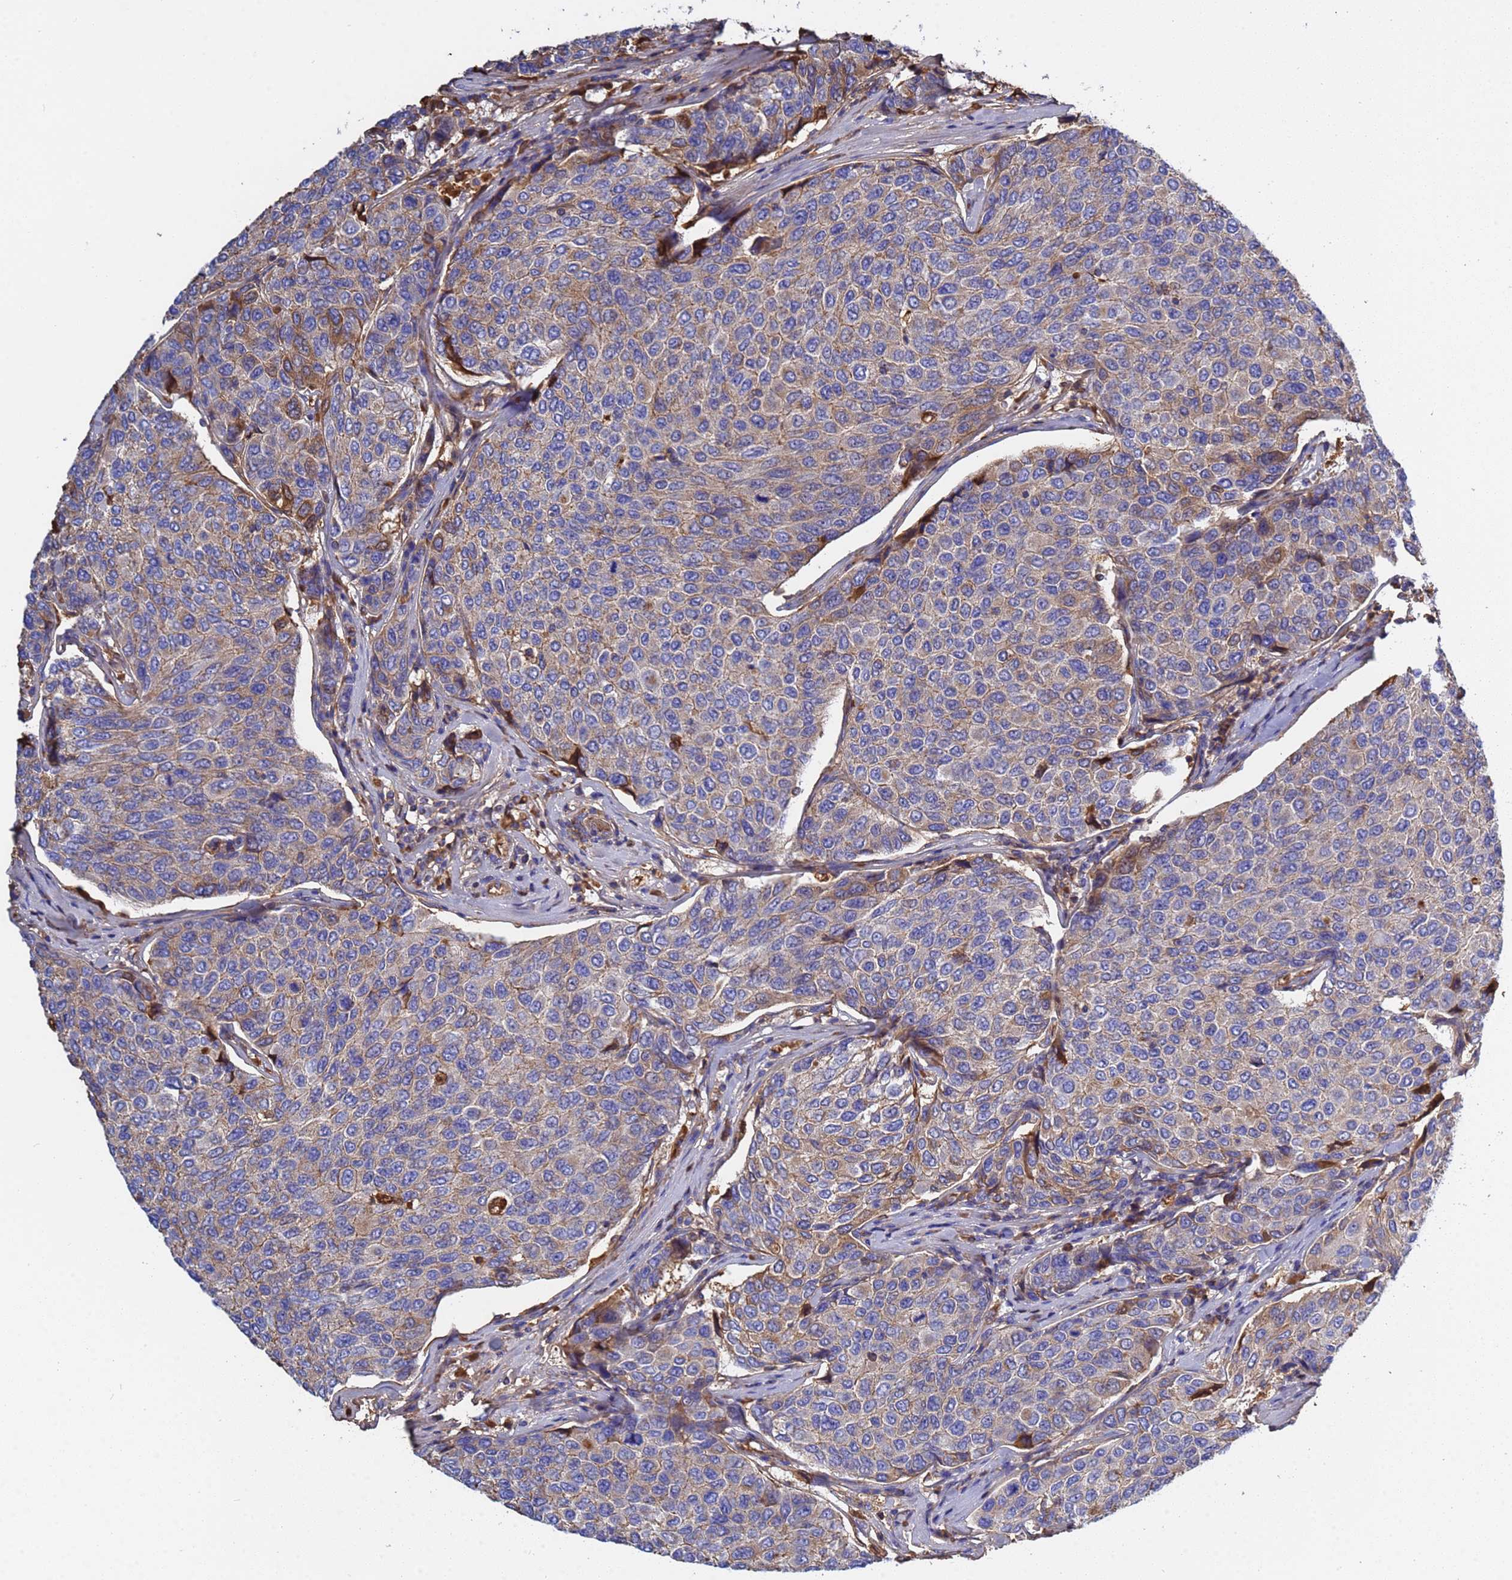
{"staining": {"intensity": "moderate", "quantity": "<25%", "location": "cytoplasmic/membranous"}, "tissue": "breast cancer", "cell_type": "Tumor cells", "image_type": "cancer", "snomed": [{"axis": "morphology", "description": "Duct carcinoma"}, {"axis": "topography", "description": "Breast"}], "caption": "A brown stain labels moderate cytoplasmic/membranous positivity of a protein in human breast invasive ductal carcinoma tumor cells.", "gene": "GLUD1", "patient": {"sex": "female", "age": 55}}